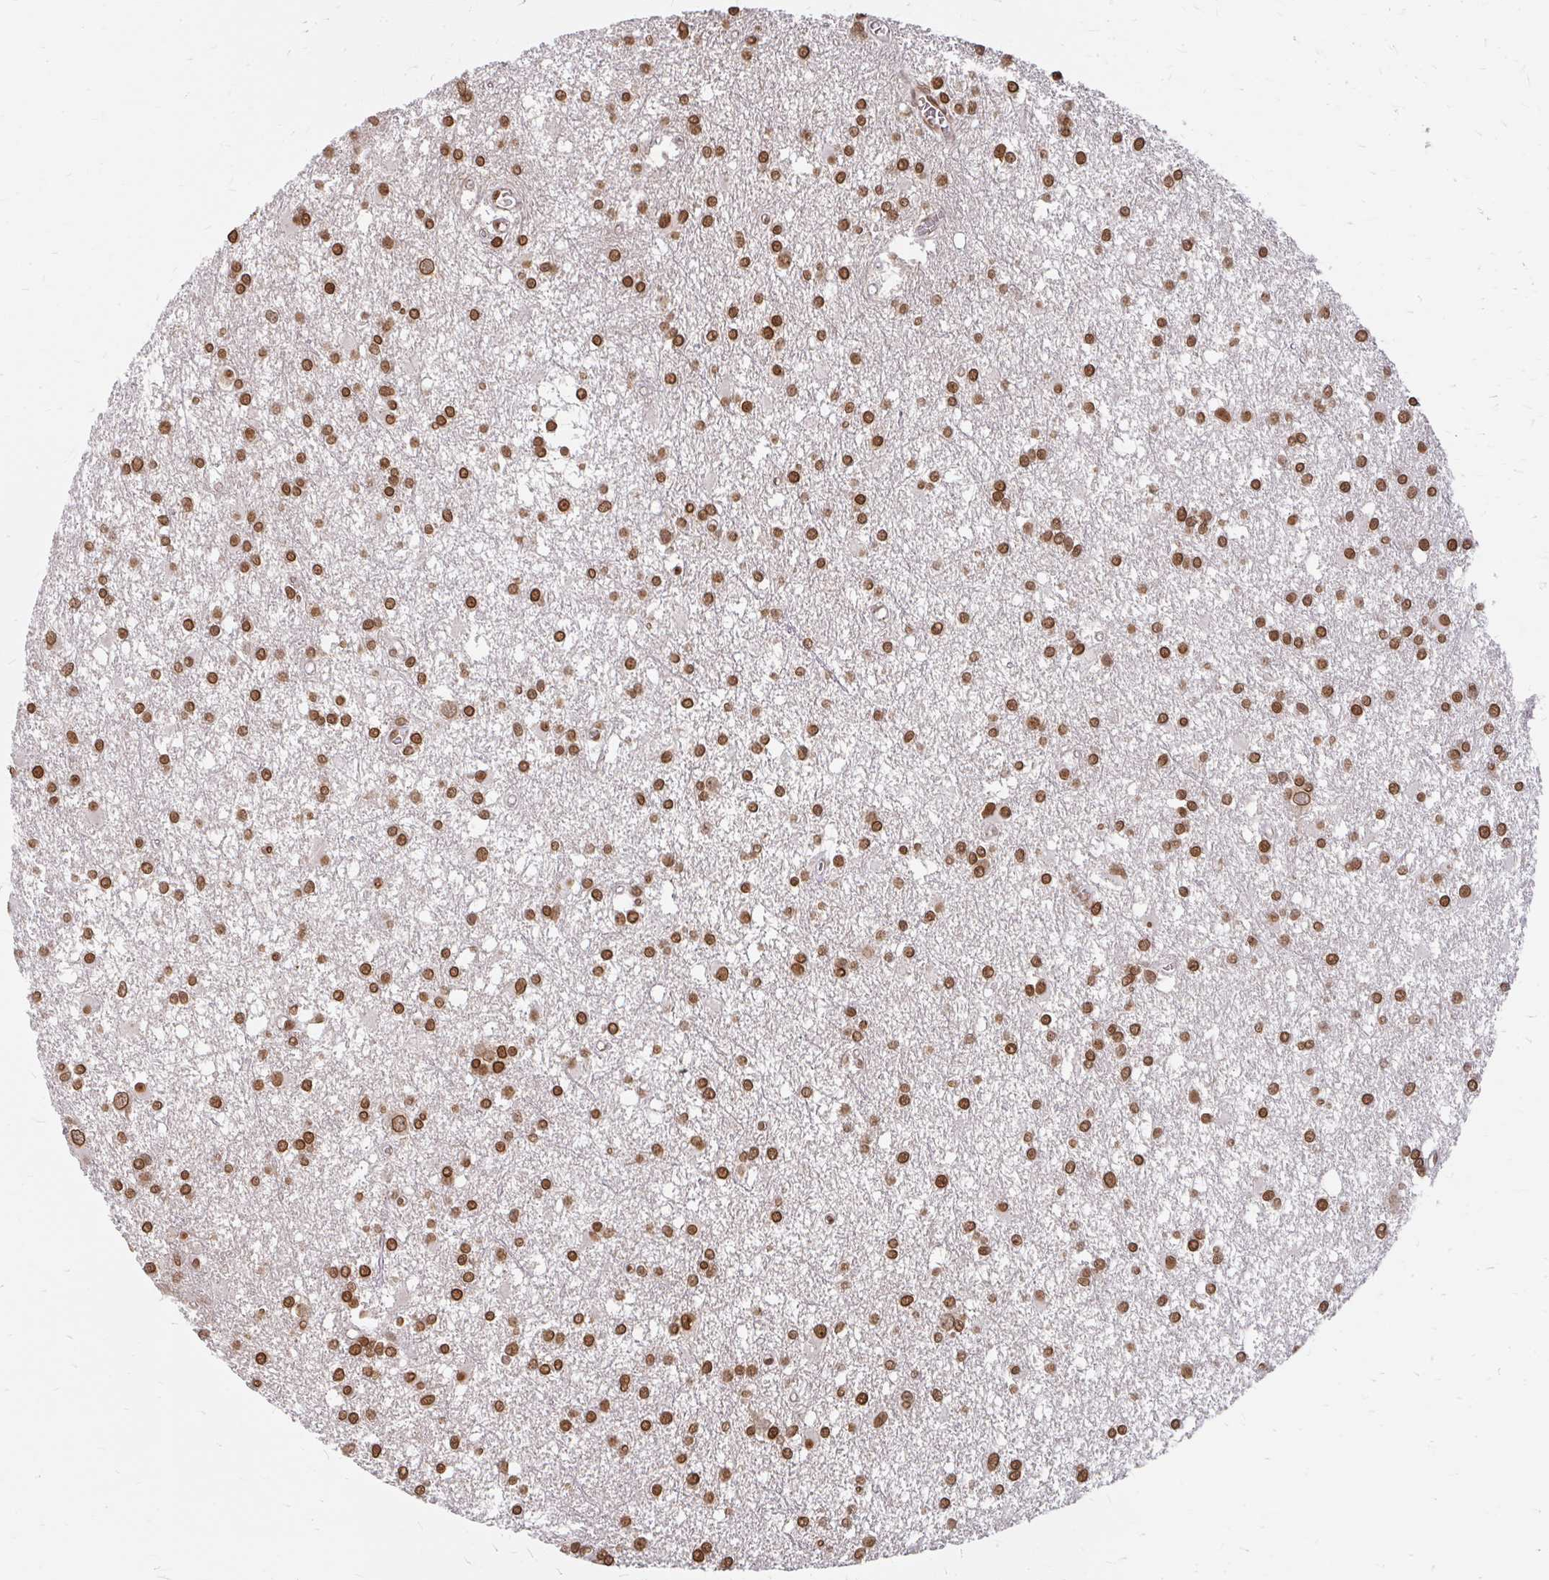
{"staining": {"intensity": "strong", "quantity": ">75%", "location": "nuclear"}, "tissue": "glioma", "cell_type": "Tumor cells", "image_type": "cancer", "snomed": [{"axis": "morphology", "description": "Glioma, malignant, High grade"}, {"axis": "topography", "description": "Brain"}], "caption": "Strong nuclear positivity for a protein is seen in approximately >75% of tumor cells of high-grade glioma (malignant) using IHC.", "gene": "XPO1", "patient": {"sex": "male", "age": 48}}